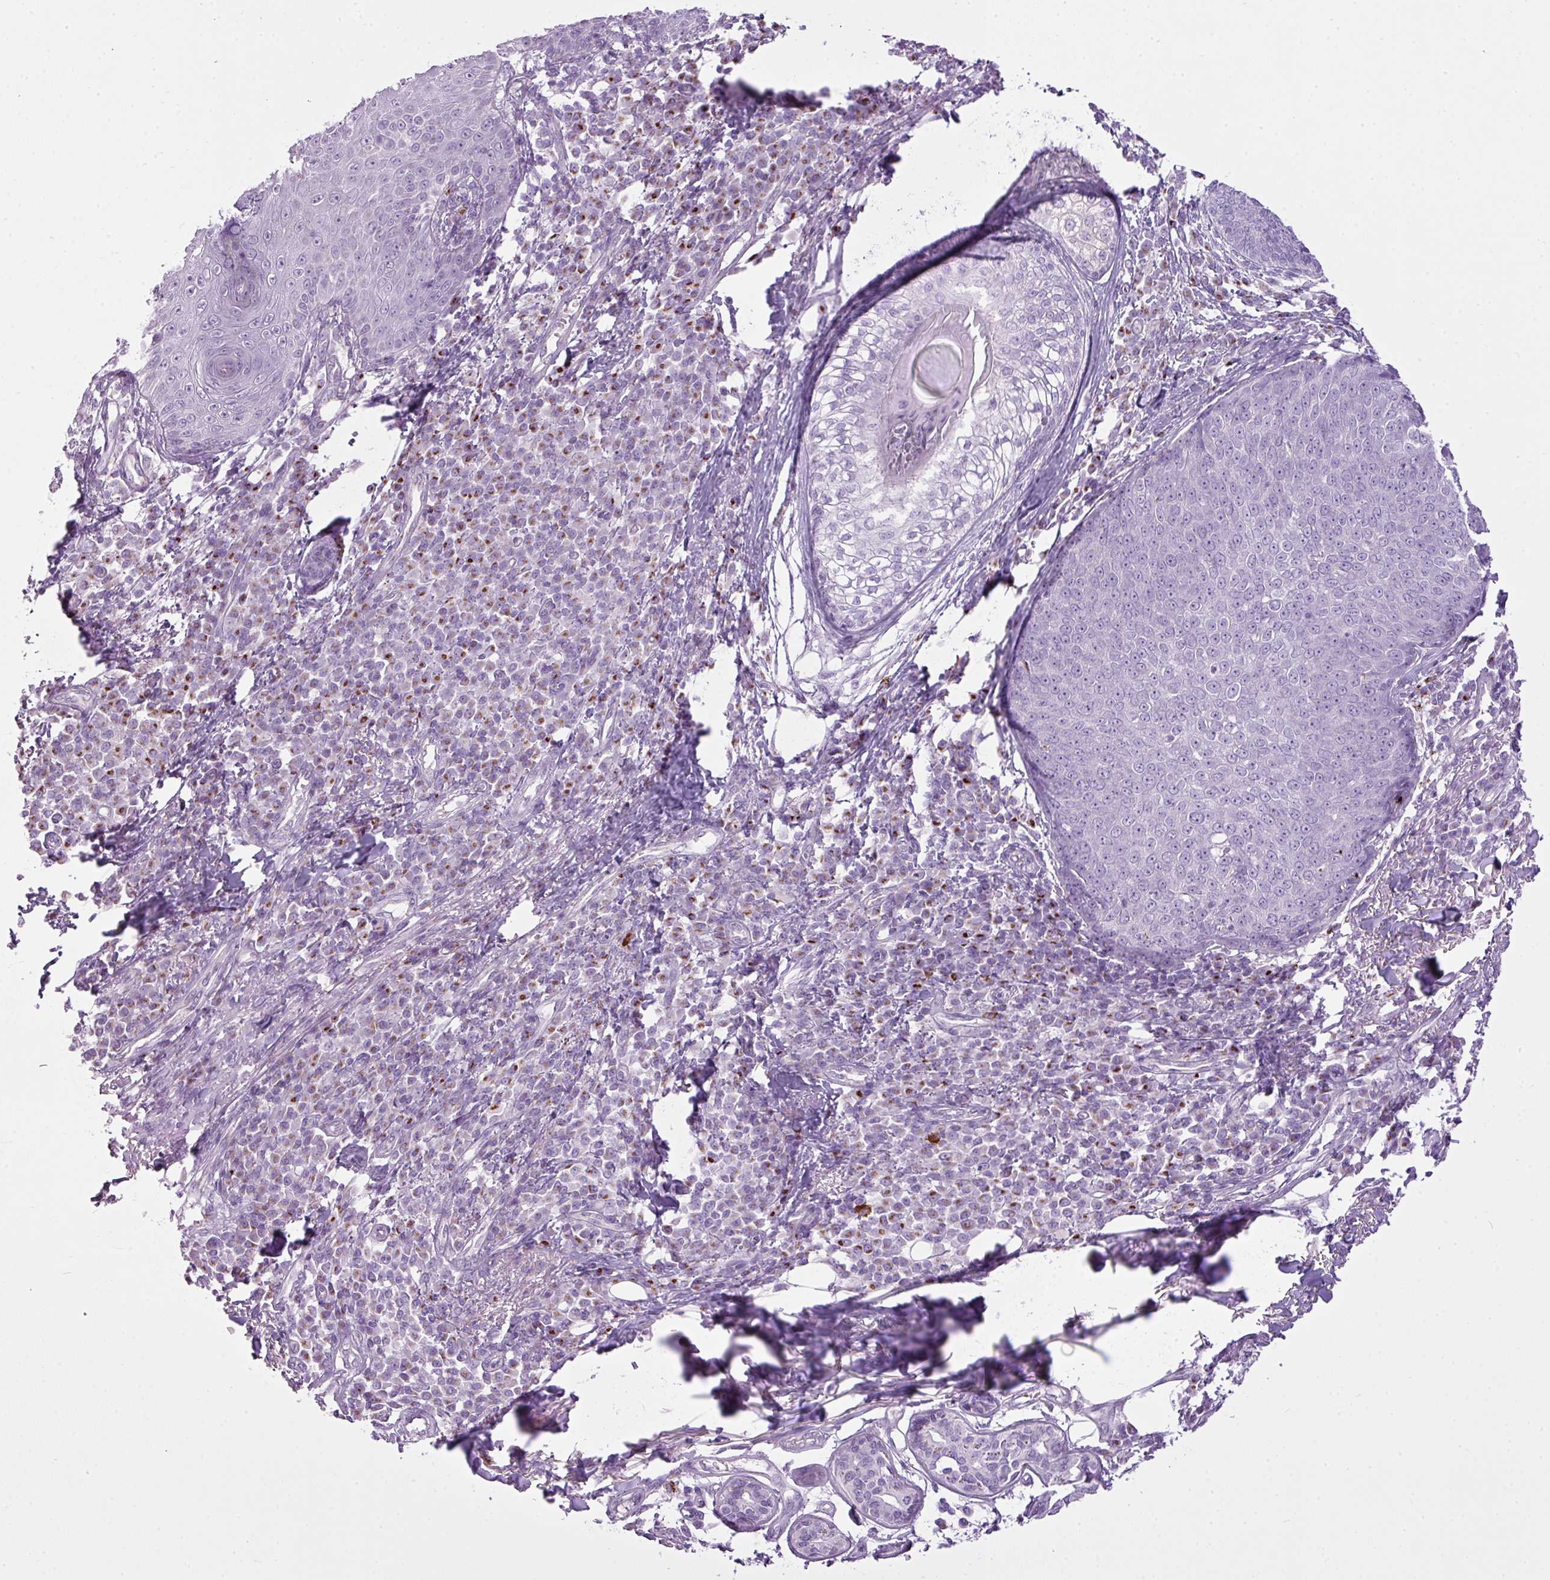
{"staining": {"intensity": "negative", "quantity": "none", "location": "none"}, "tissue": "skin cancer", "cell_type": "Tumor cells", "image_type": "cancer", "snomed": [{"axis": "morphology", "description": "Squamous cell carcinoma, NOS"}, {"axis": "topography", "description": "Skin"}], "caption": "Tumor cells are negative for protein expression in human skin cancer.", "gene": "FAM43A", "patient": {"sex": "male", "age": 71}}